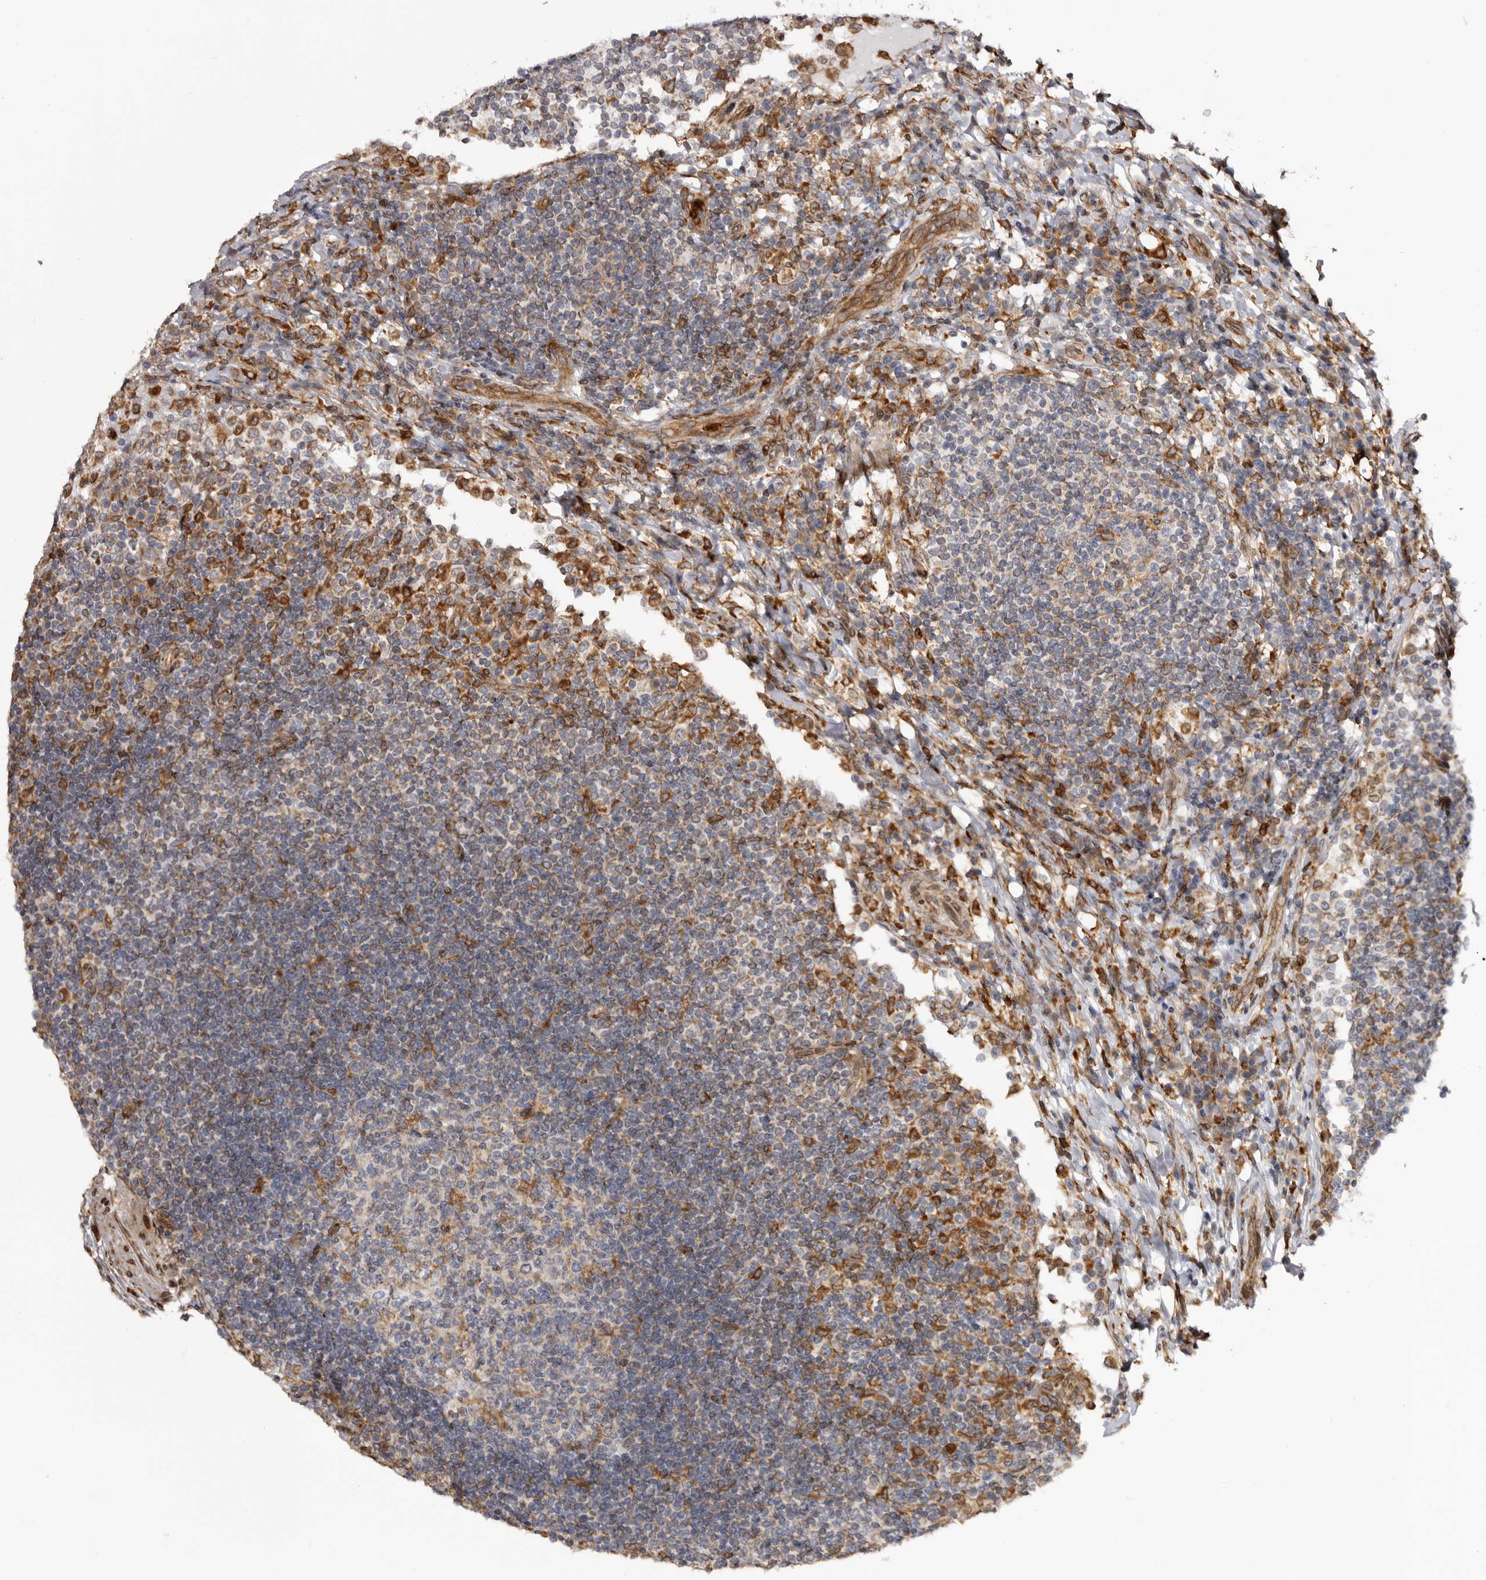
{"staining": {"intensity": "moderate", "quantity": "<25%", "location": "cytoplasmic/membranous"}, "tissue": "lymph node", "cell_type": "Germinal center cells", "image_type": "normal", "snomed": [{"axis": "morphology", "description": "Normal tissue, NOS"}, {"axis": "topography", "description": "Lymph node"}], "caption": "The image displays immunohistochemical staining of unremarkable lymph node. There is moderate cytoplasmic/membranous expression is appreciated in approximately <25% of germinal center cells.", "gene": "C4orf3", "patient": {"sex": "female", "age": 53}}